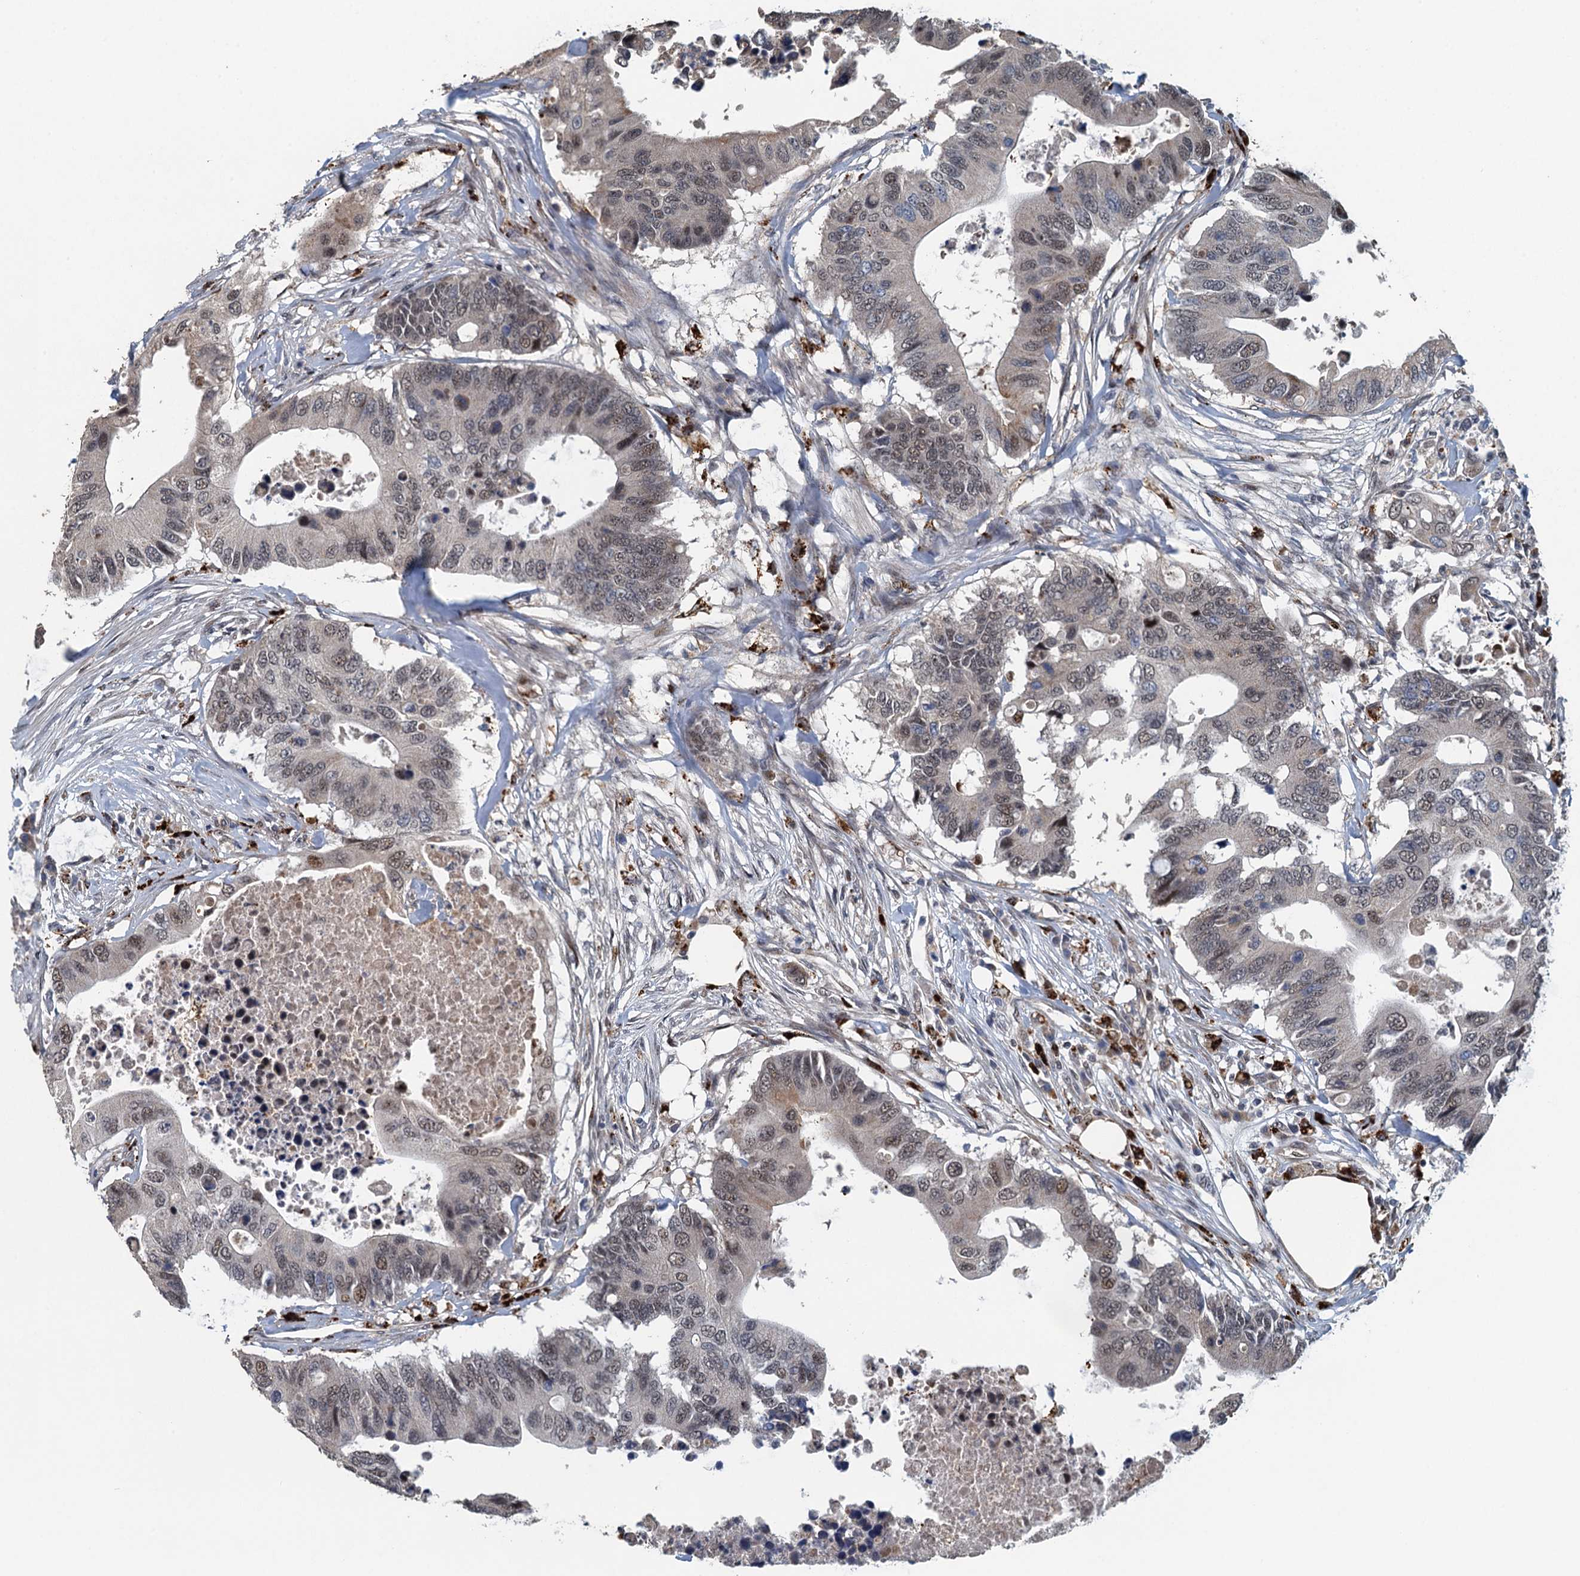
{"staining": {"intensity": "weak", "quantity": "<25%", "location": "nuclear"}, "tissue": "colorectal cancer", "cell_type": "Tumor cells", "image_type": "cancer", "snomed": [{"axis": "morphology", "description": "Adenocarcinoma, NOS"}, {"axis": "topography", "description": "Colon"}], "caption": "Colorectal adenocarcinoma stained for a protein using immunohistochemistry reveals no positivity tumor cells.", "gene": "AGRN", "patient": {"sex": "male", "age": 71}}